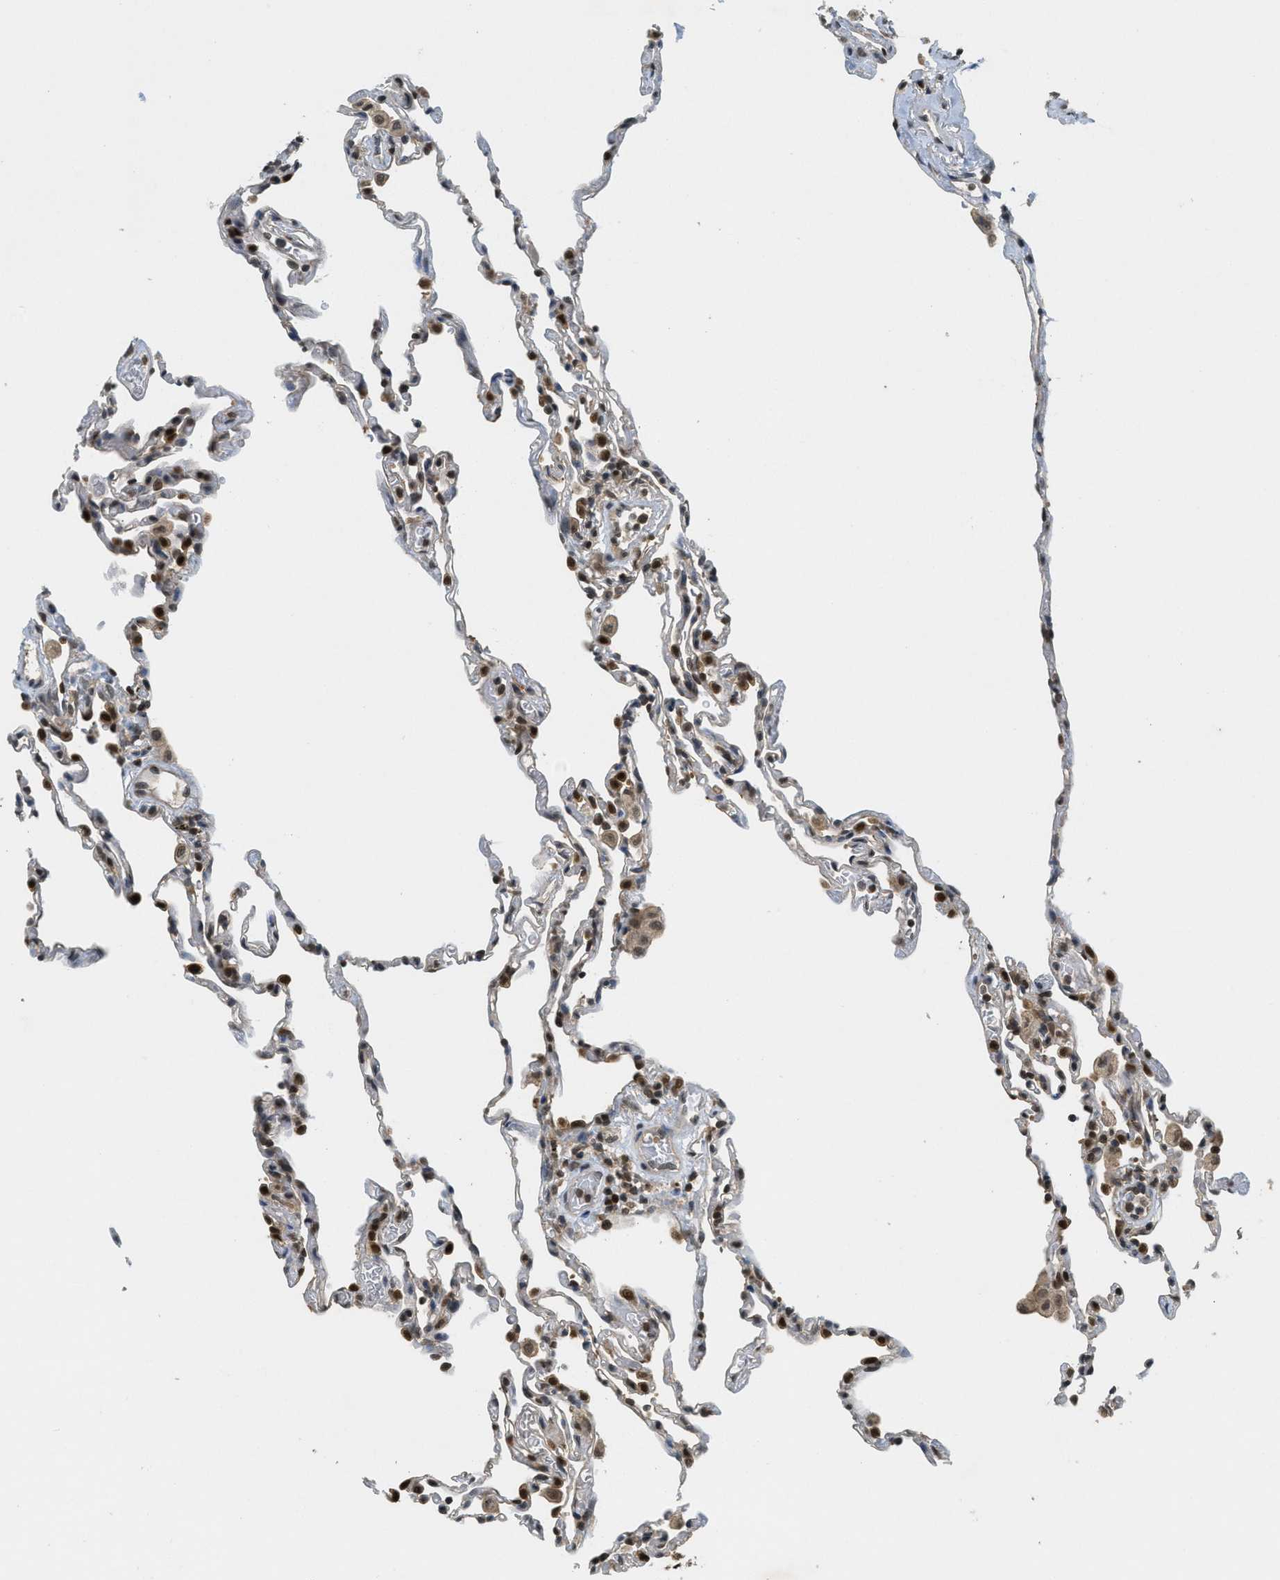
{"staining": {"intensity": "strong", "quantity": "25%-75%", "location": "nuclear"}, "tissue": "lung", "cell_type": "Alveolar cells", "image_type": "normal", "snomed": [{"axis": "morphology", "description": "Normal tissue, NOS"}, {"axis": "topography", "description": "Lung"}], "caption": "Lung stained with IHC reveals strong nuclear expression in approximately 25%-75% of alveolar cells.", "gene": "DNAJB1", "patient": {"sex": "male", "age": 59}}